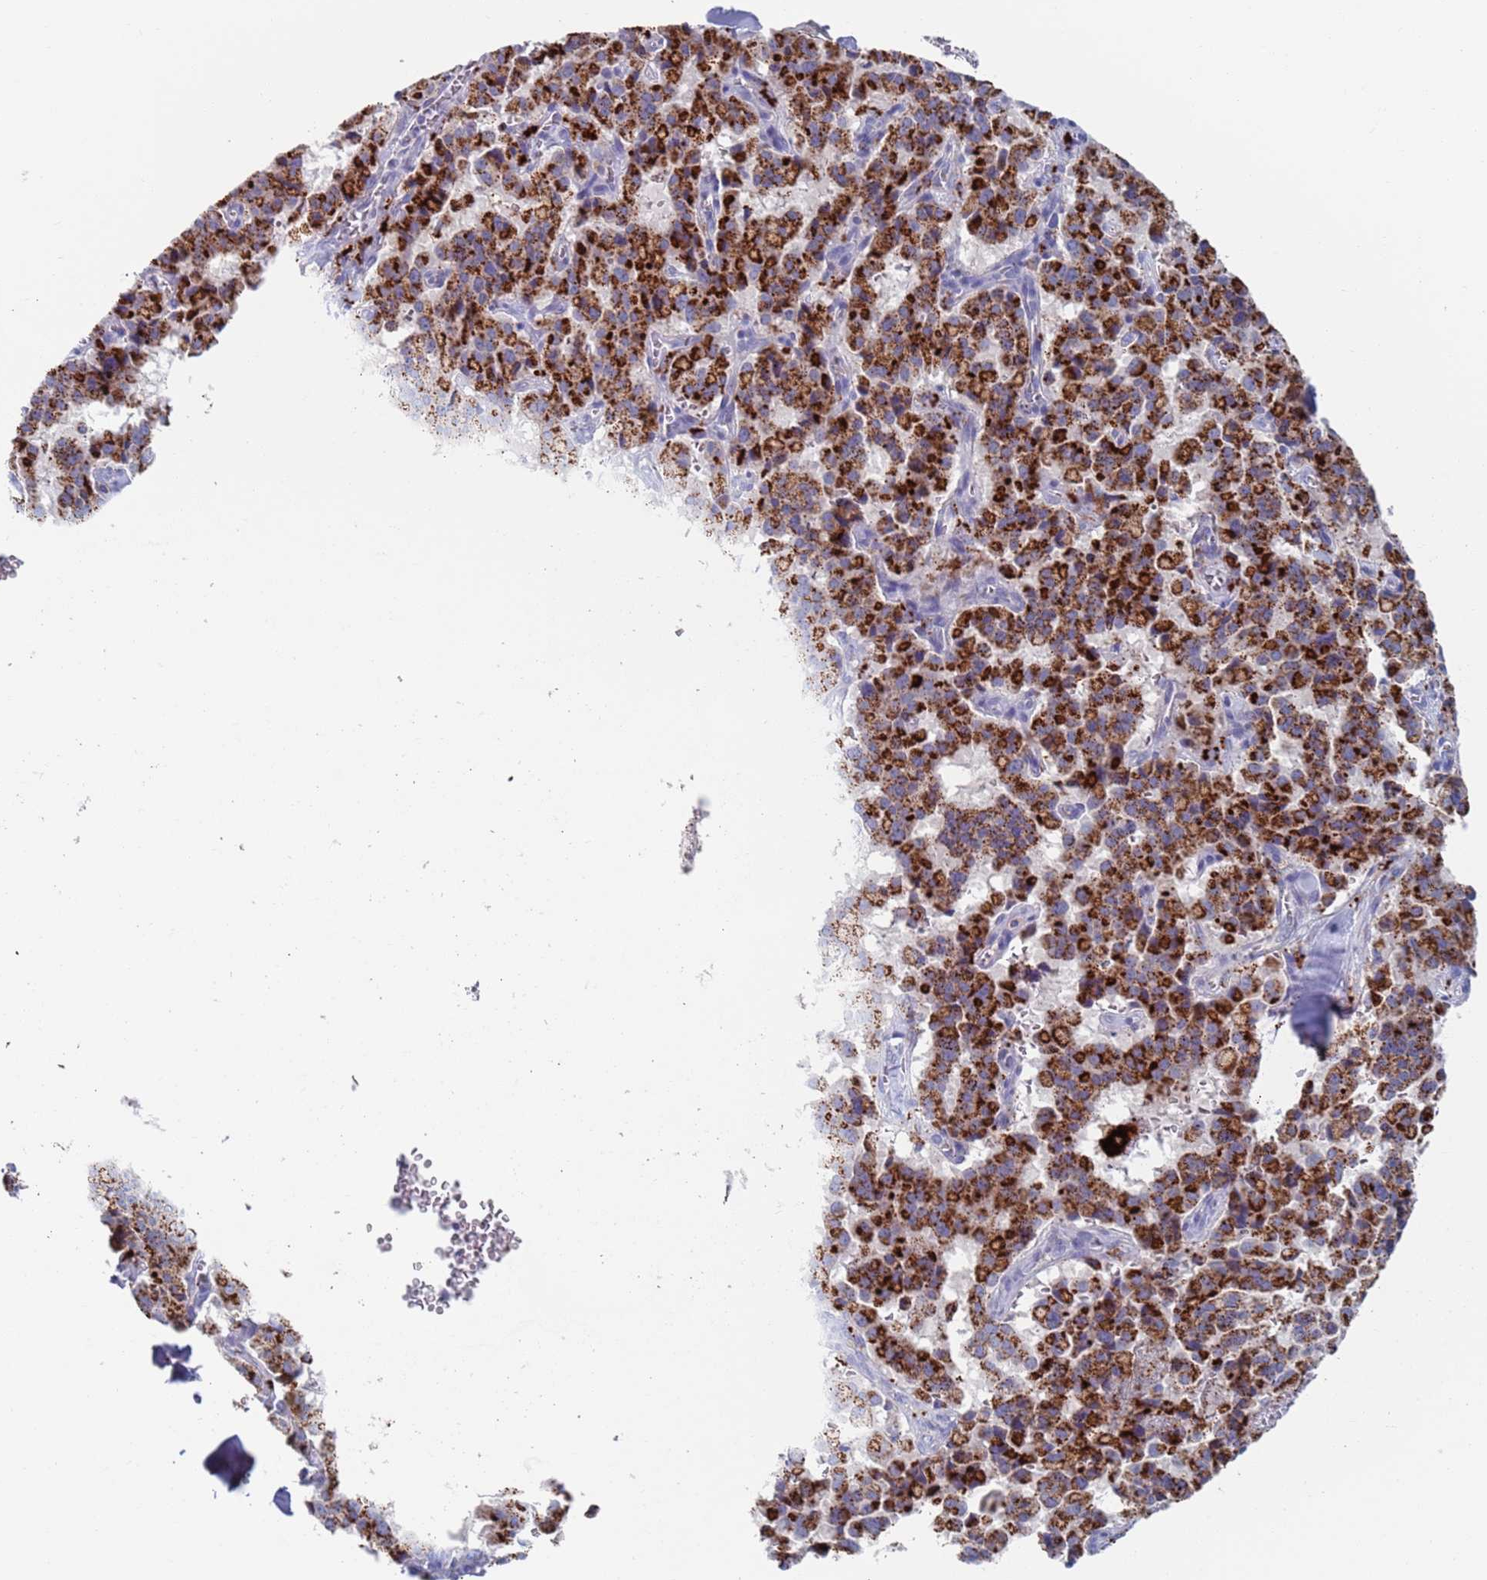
{"staining": {"intensity": "strong", "quantity": ">75%", "location": "cytoplasmic/membranous"}, "tissue": "pancreatic cancer", "cell_type": "Tumor cells", "image_type": "cancer", "snomed": [{"axis": "morphology", "description": "Adenocarcinoma, NOS"}, {"axis": "topography", "description": "Pancreas"}], "caption": "Immunohistochemistry (DAB) staining of human pancreatic adenocarcinoma reveals strong cytoplasmic/membranous protein expression in about >75% of tumor cells. Using DAB (3,3'-diaminobenzidine) (brown) and hematoxylin (blue) stains, captured at high magnification using brightfield microscopy.", "gene": "FUCA1", "patient": {"sex": "male", "age": 65}}